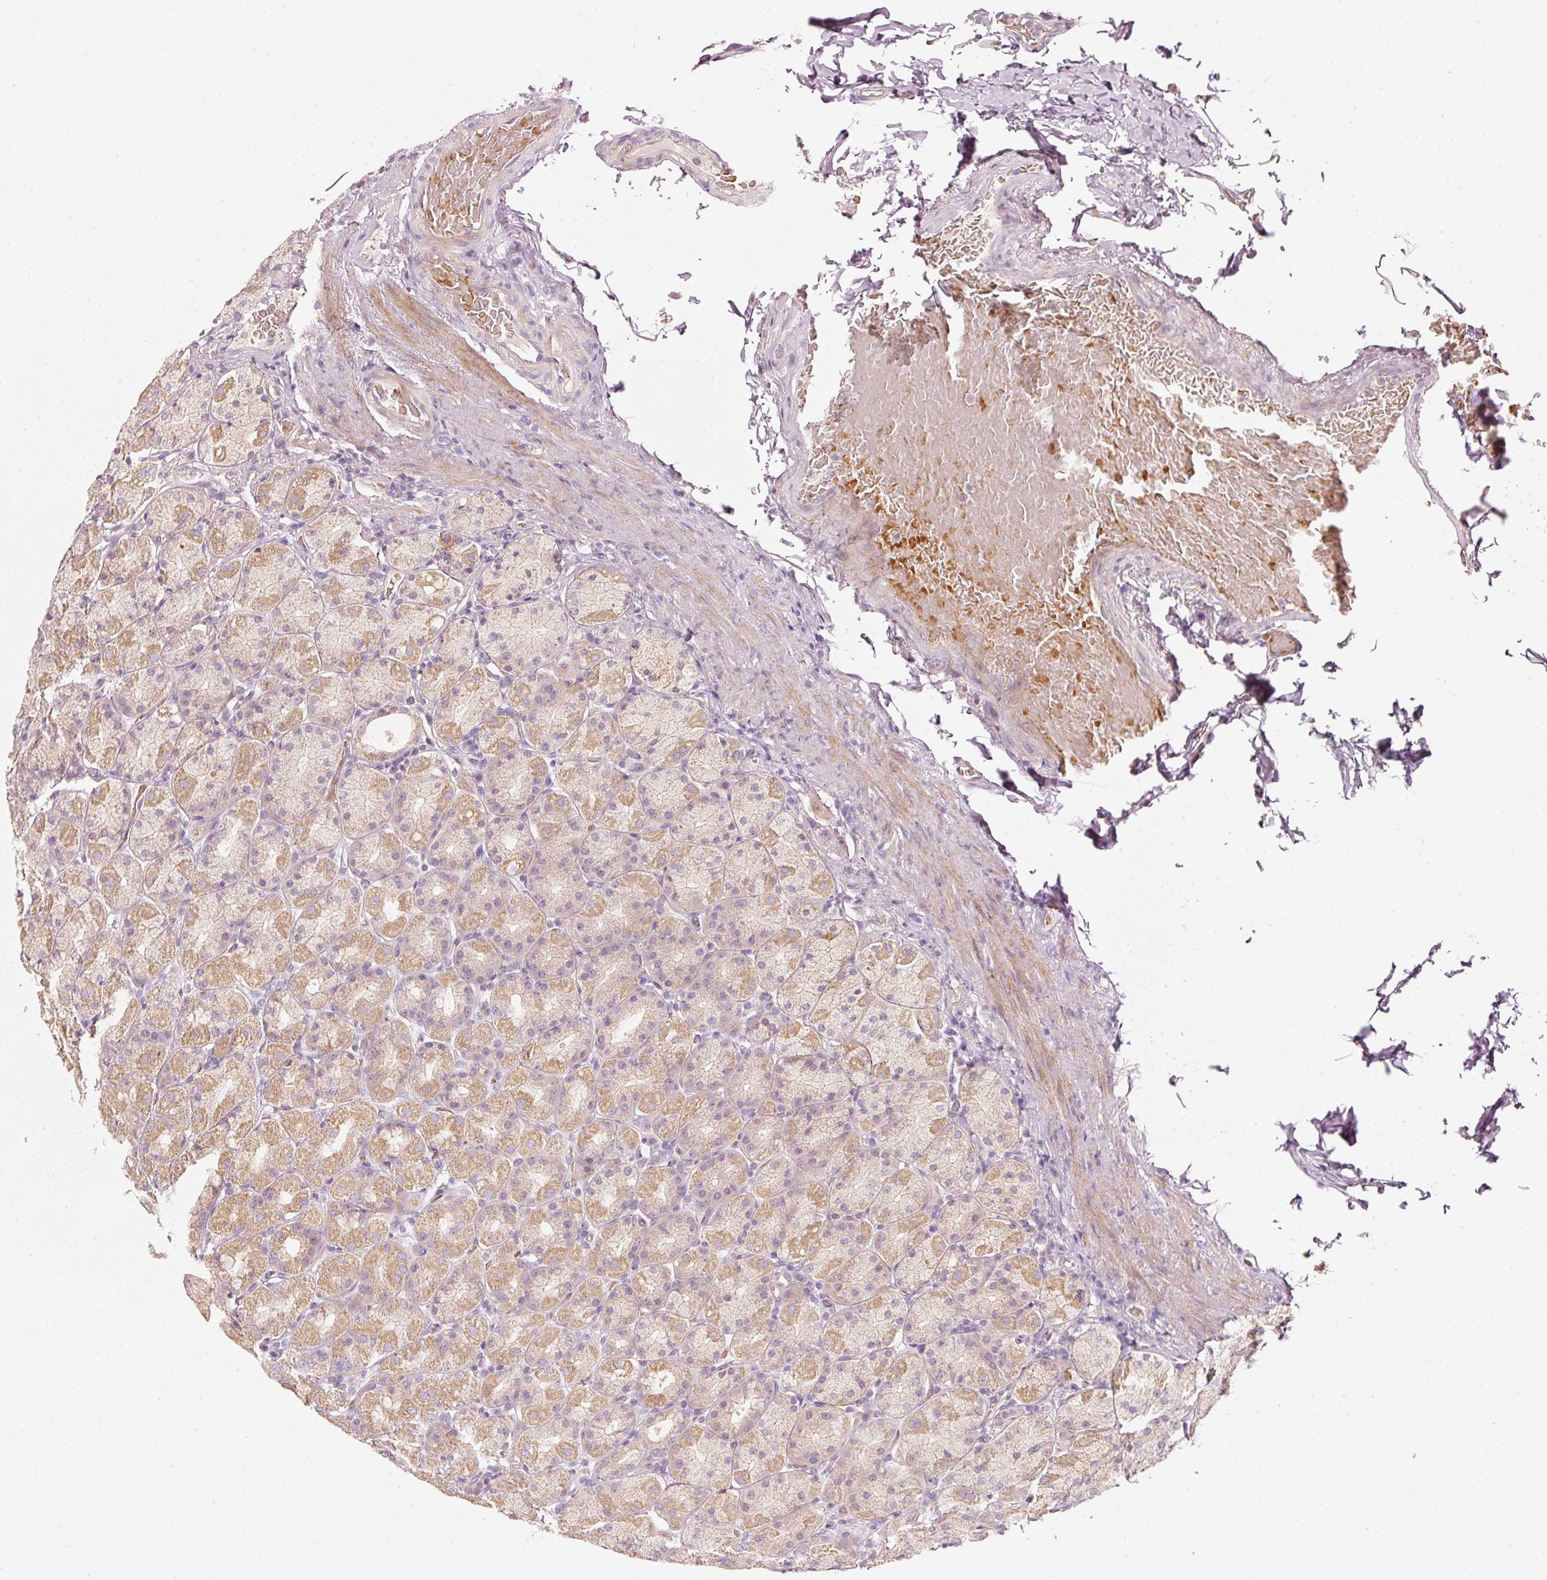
{"staining": {"intensity": "moderate", "quantity": "25%-75%", "location": "cytoplasmic/membranous"}, "tissue": "stomach", "cell_type": "Glandular cells", "image_type": "normal", "snomed": [{"axis": "morphology", "description": "Normal tissue, NOS"}, {"axis": "topography", "description": "Stomach, upper"}, {"axis": "topography", "description": "Stomach"}], "caption": "The micrograph demonstrates staining of normal stomach, revealing moderate cytoplasmic/membranous protein positivity (brown color) within glandular cells.", "gene": "KLHL21", "patient": {"sex": "male", "age": 68}}